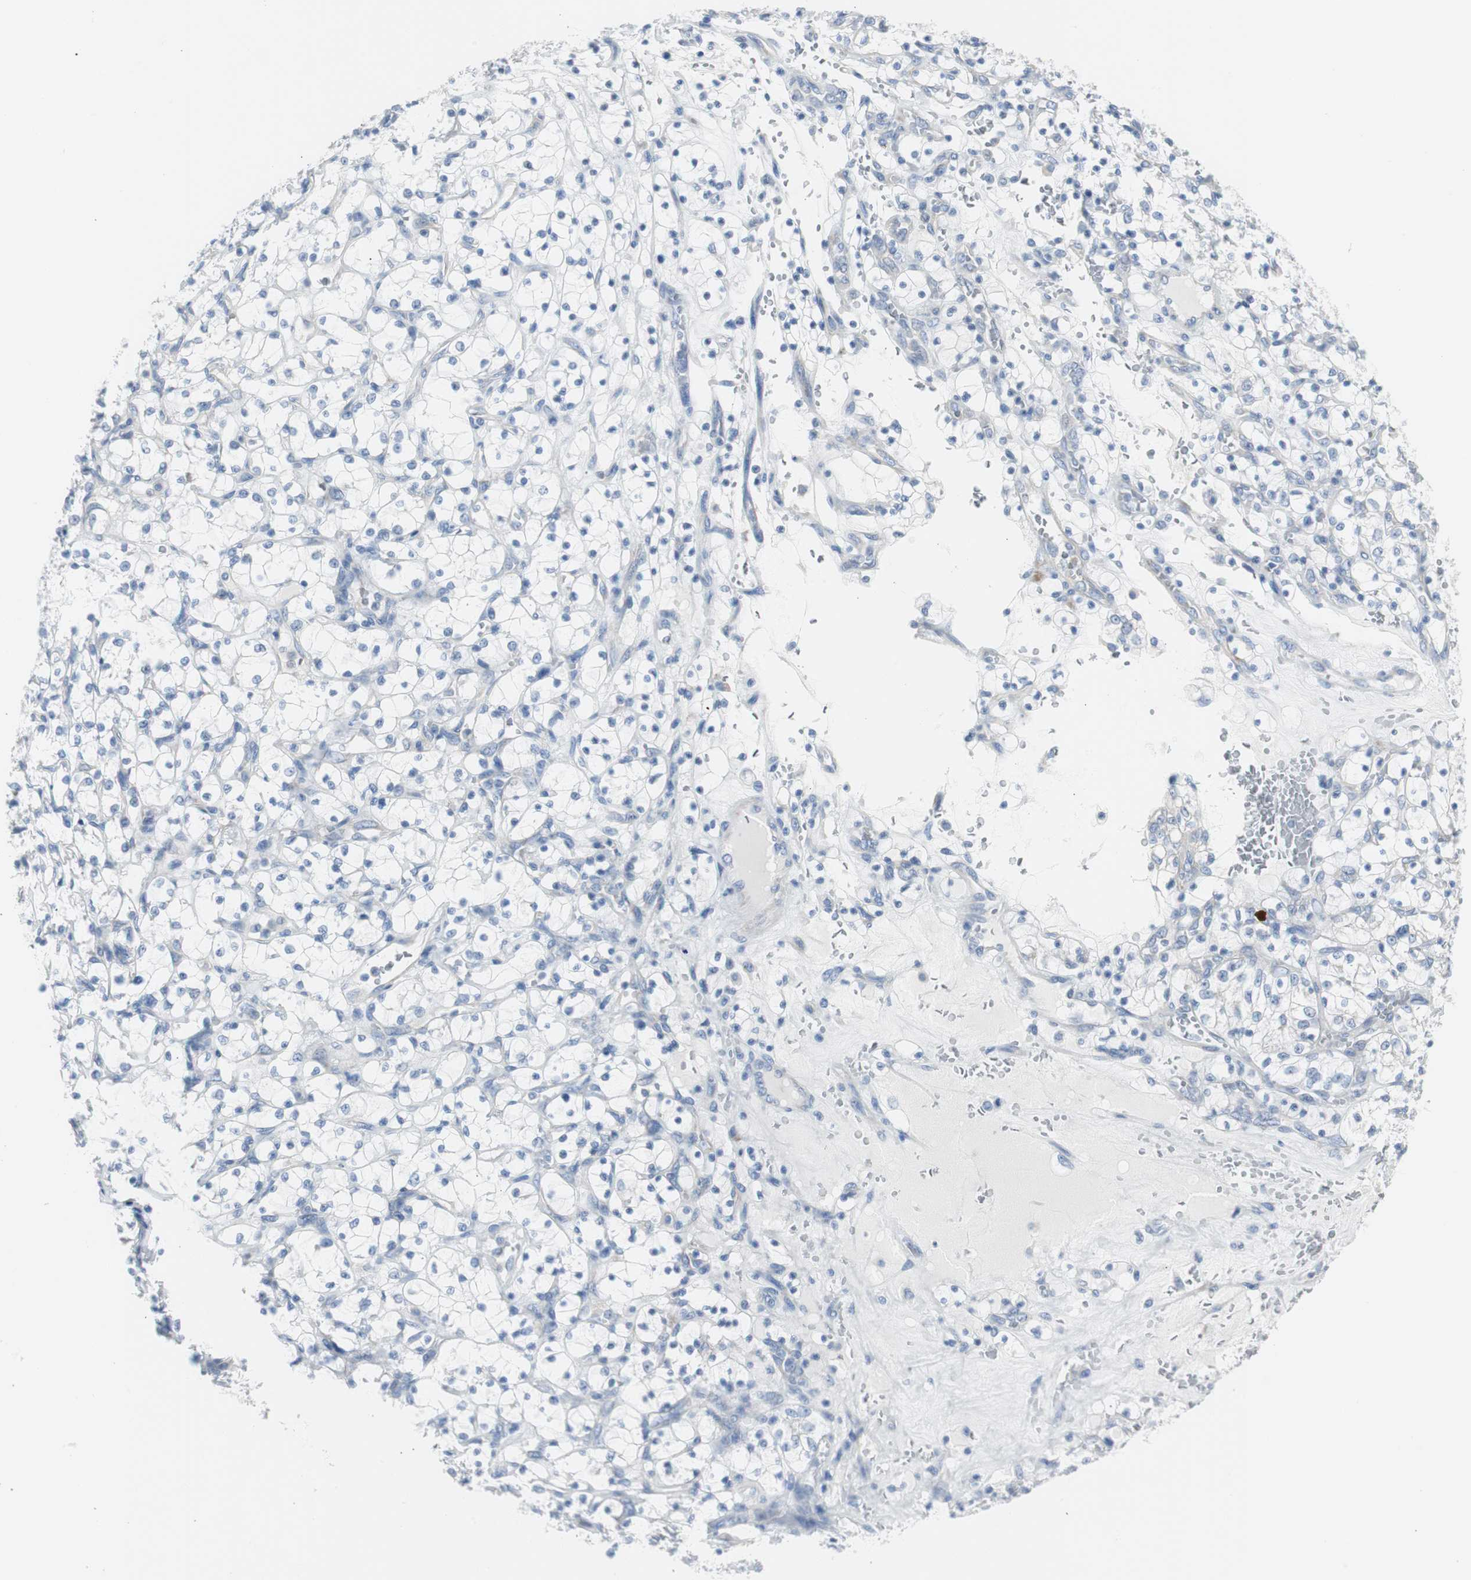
{"staining": {"intensity": "negative", "quantity": "none", "location": "none"}, "tissue": "renal cancer", "cell_type": "Tumor cells", "image_type": "cancer", "snomed": [{"axis": "morphology", "description": "Adenocarcinoma, NOS"}, {"axis": "topography", "description": "Kidney"}], "caption": "Immunohistochemistry (IHC) of human renal adenocarcinoma reveals no expression in tumor cells. (DAB IHC, high magnification).", "gene": "RPS12", "patient": {"sex": "female", "age": 69}}